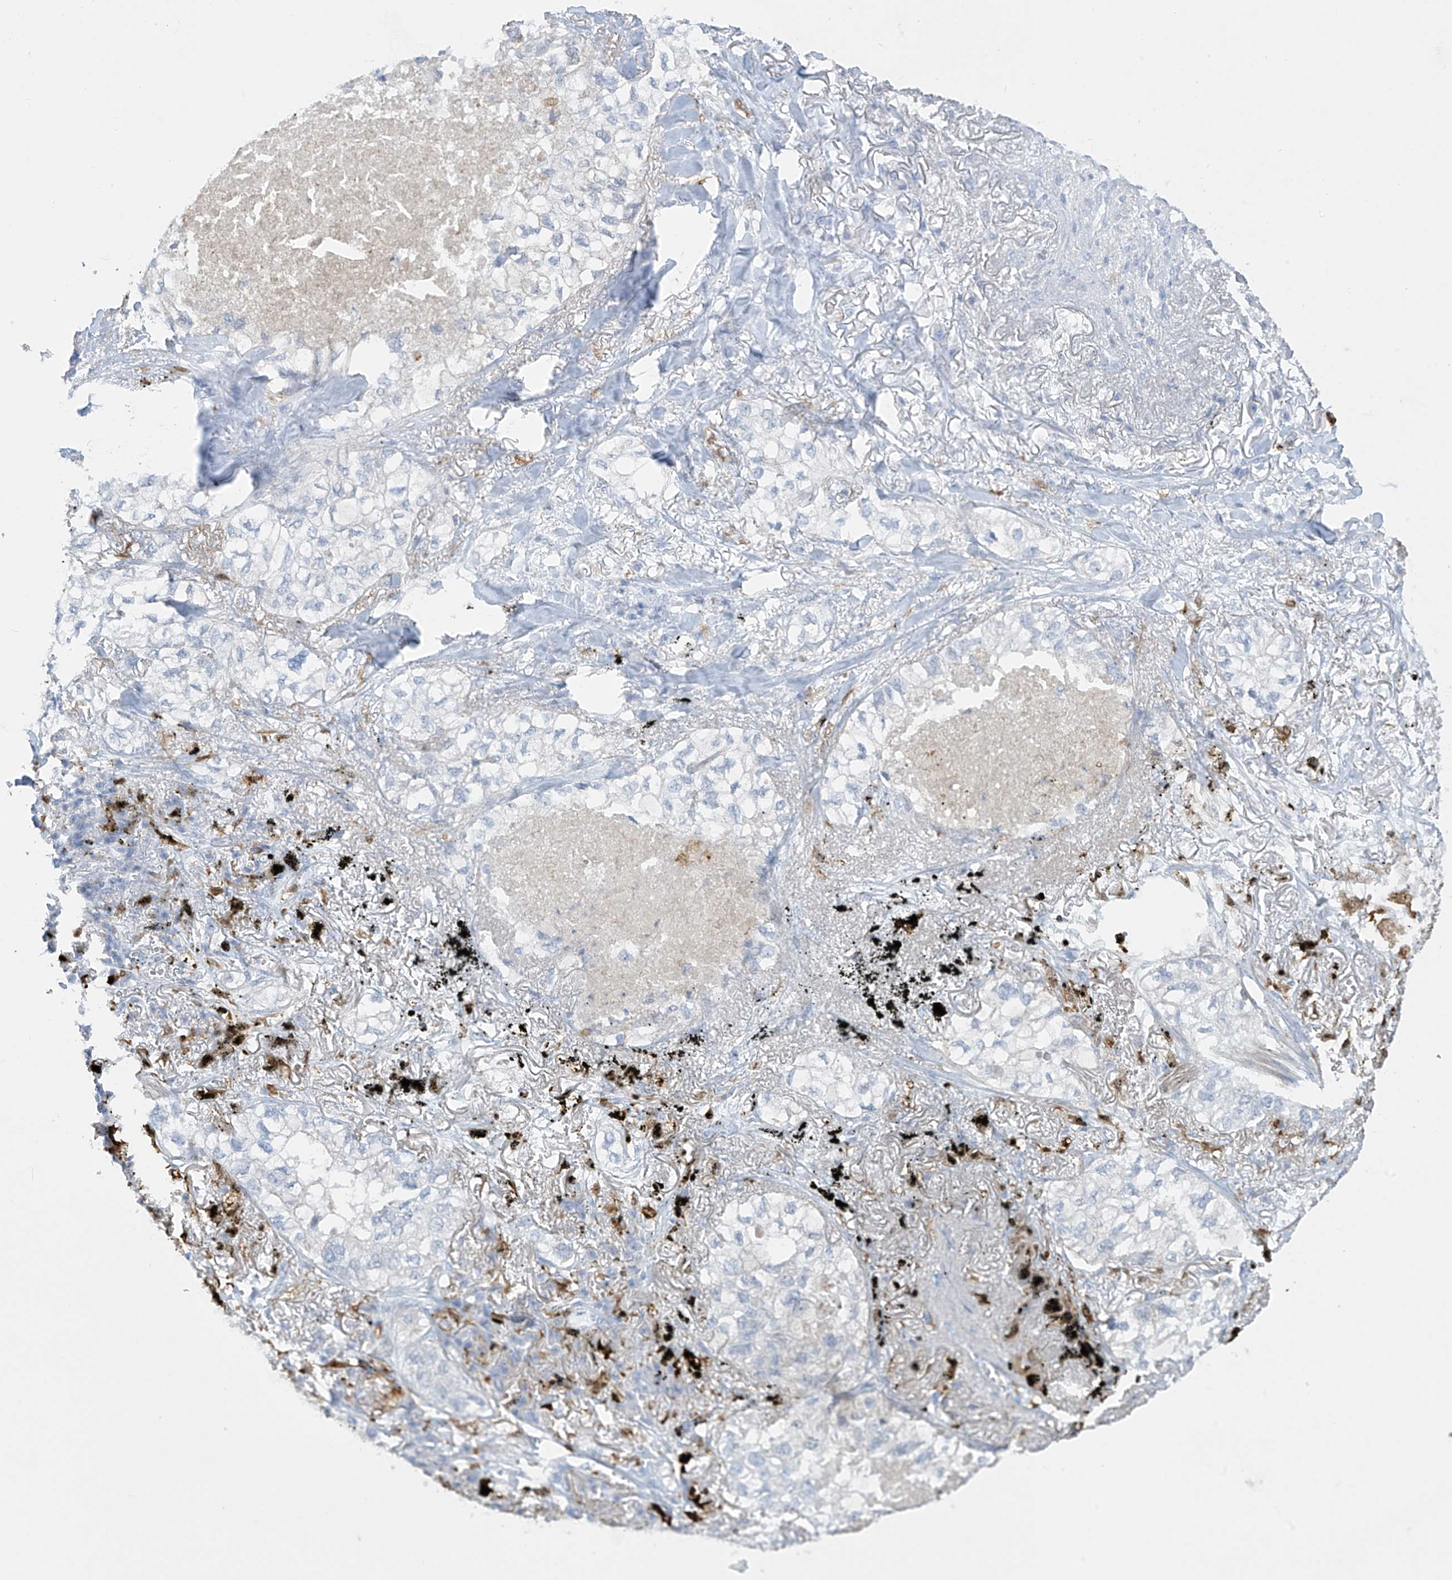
{"staining": {"intensity": "negative", "quantity": "none", "location": "none"}, "tissue": "lung cancer", "cell_type": "Tumor cells", "image_type": "cancer", "snomed": [{"axis": "morphology", "description": "Adenocarcinoma, NOS"}, {"axis": "topography", "description": "Lung"}], "caption": "High magnification brightfield microscopy of adenocarcinoma (lung) stained with DAB (3,3'-diaminobenzidine) (brown) and counterstained with hematoxylin (blue): tumor cells show no significant expression.", "gene": "TRMT2B", "patient": {"sex": "male", "age": 65}}